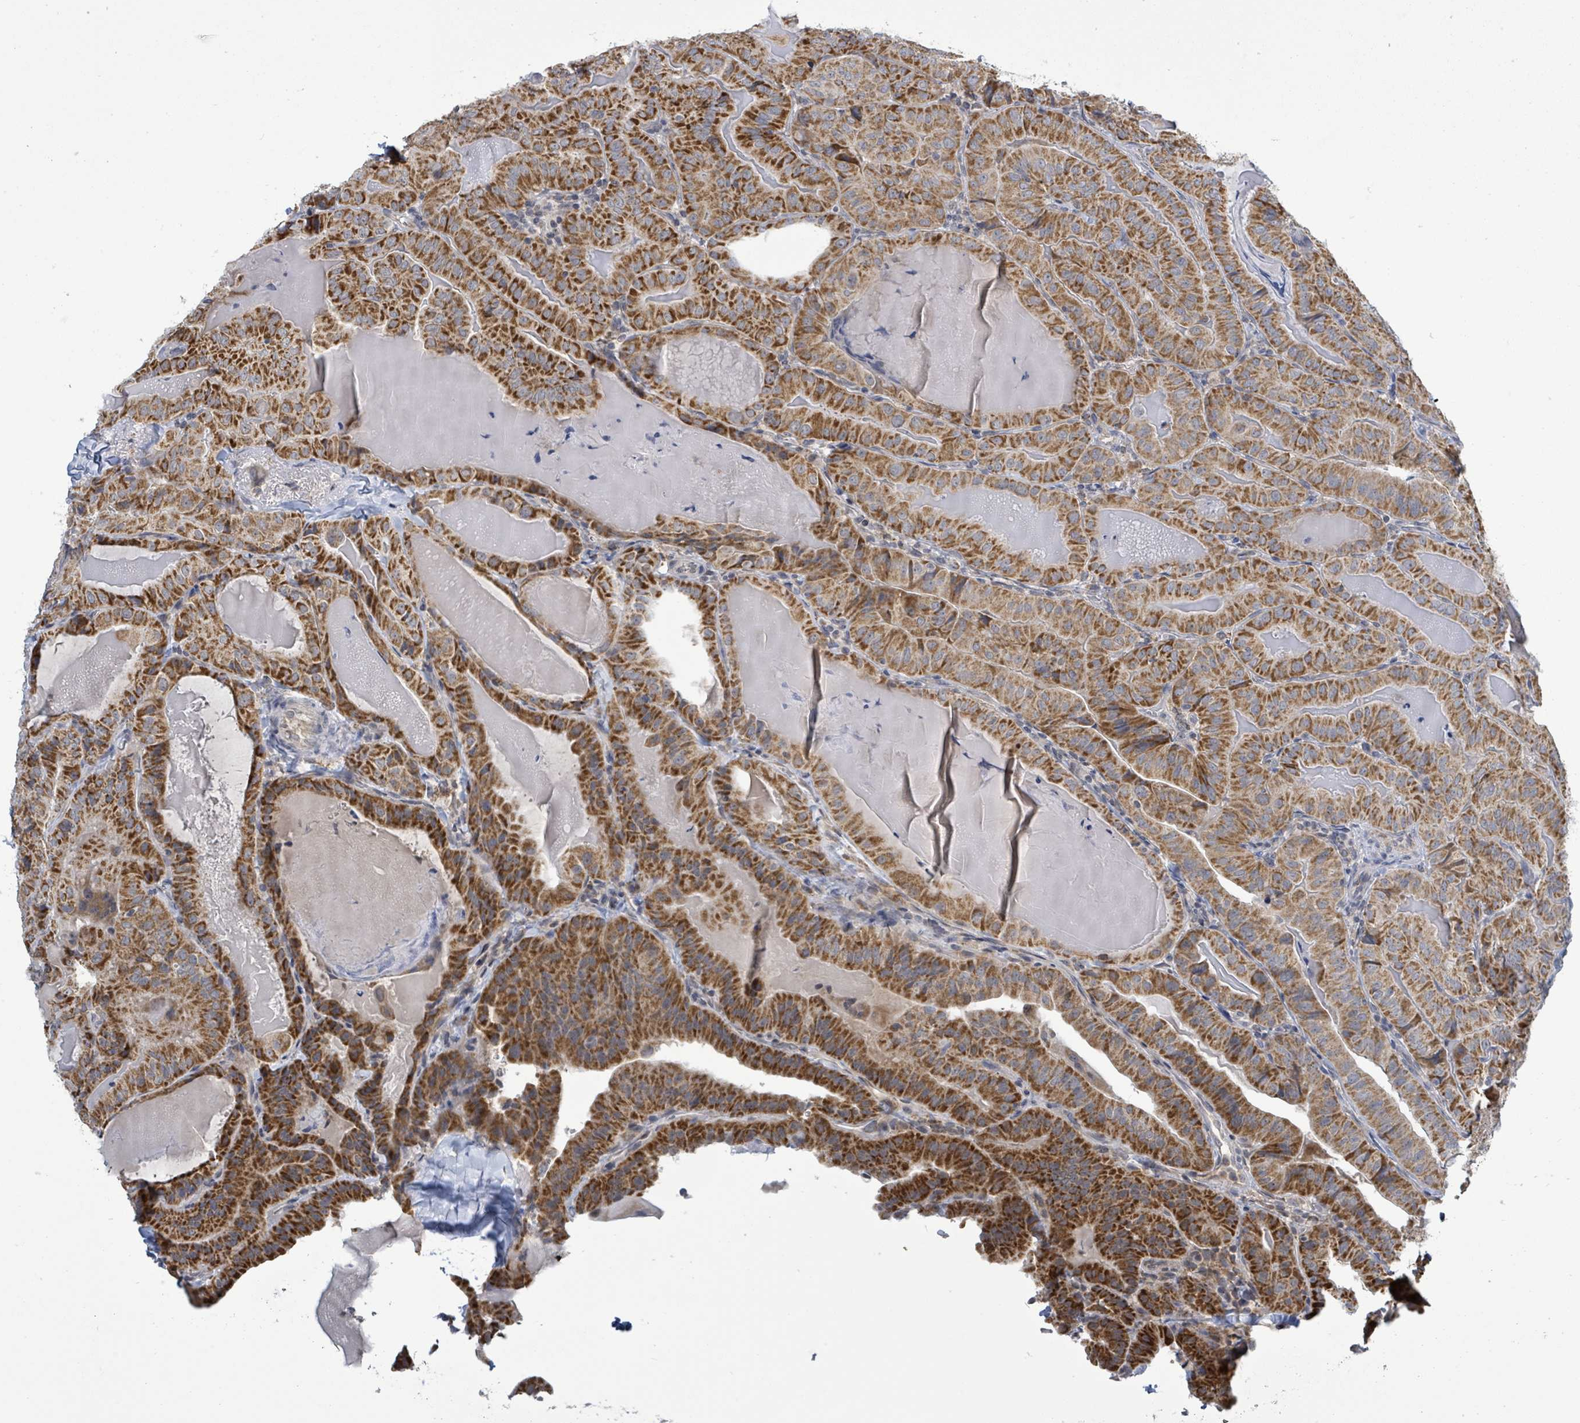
{"staining": {"intensity": "strong", "quantity": ">75%", "location": "cytoplasmic/membranous"}, "tissue": "thyroid cancer", "cell_type": "Tumor cells", "image_type": "cancer", "snomed": [{"axis": "morphology", "description": "Papillary adenocarcinoma, NOS"}, {"axis": "topography", "description": "Thyroid gland"}], "caption": "Immunohistochemistry of human papillary adenocarcinoma (thyroid) reveals high levels of strong cytoplasmic/membranous expression in about >75% of tumor cells.", "gene": "COQ10B", "patient": {"sex": "female", "age": 68}}